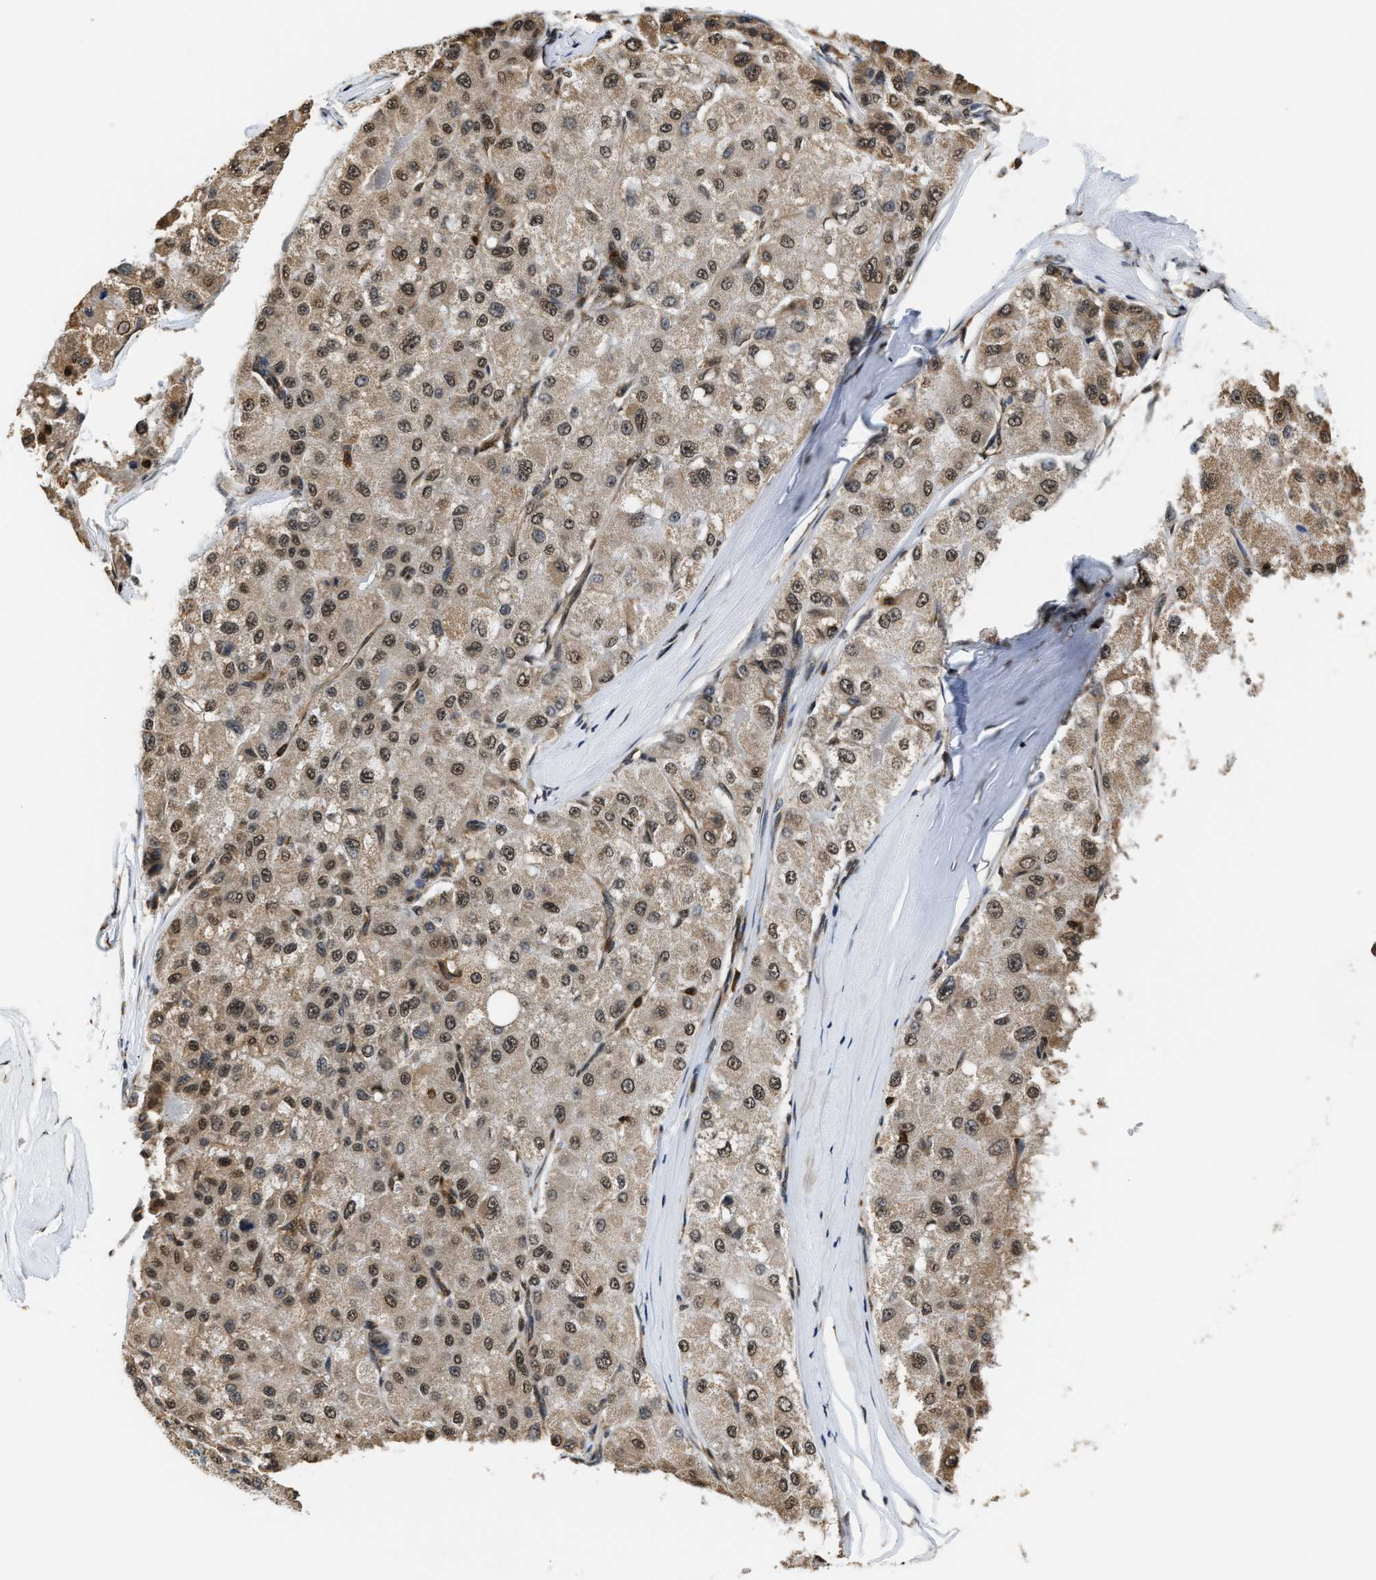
{"staining": {"intensity": "moderate", "quantity": ">75%", "location": "cytoplasmic/membranous,nuclear"}, "tissue": "liver cancer", "cell_type": "Tumor cells", "image_type": "cancer", "snomed": [{"axis": "morphology", "description": "Carcinoma, Hepatocellular, NOS"}, {"axis": "topography", "description": "Liver"}], "caption": "A medium amount of moderate cytoplasmic/membranous and nuclear expression is present in about >75% of tumor cells in hepatocellular carcinoma (liver) tissue.", "gene": "STK10", "patient": {"sex": "male", "age": 80}}